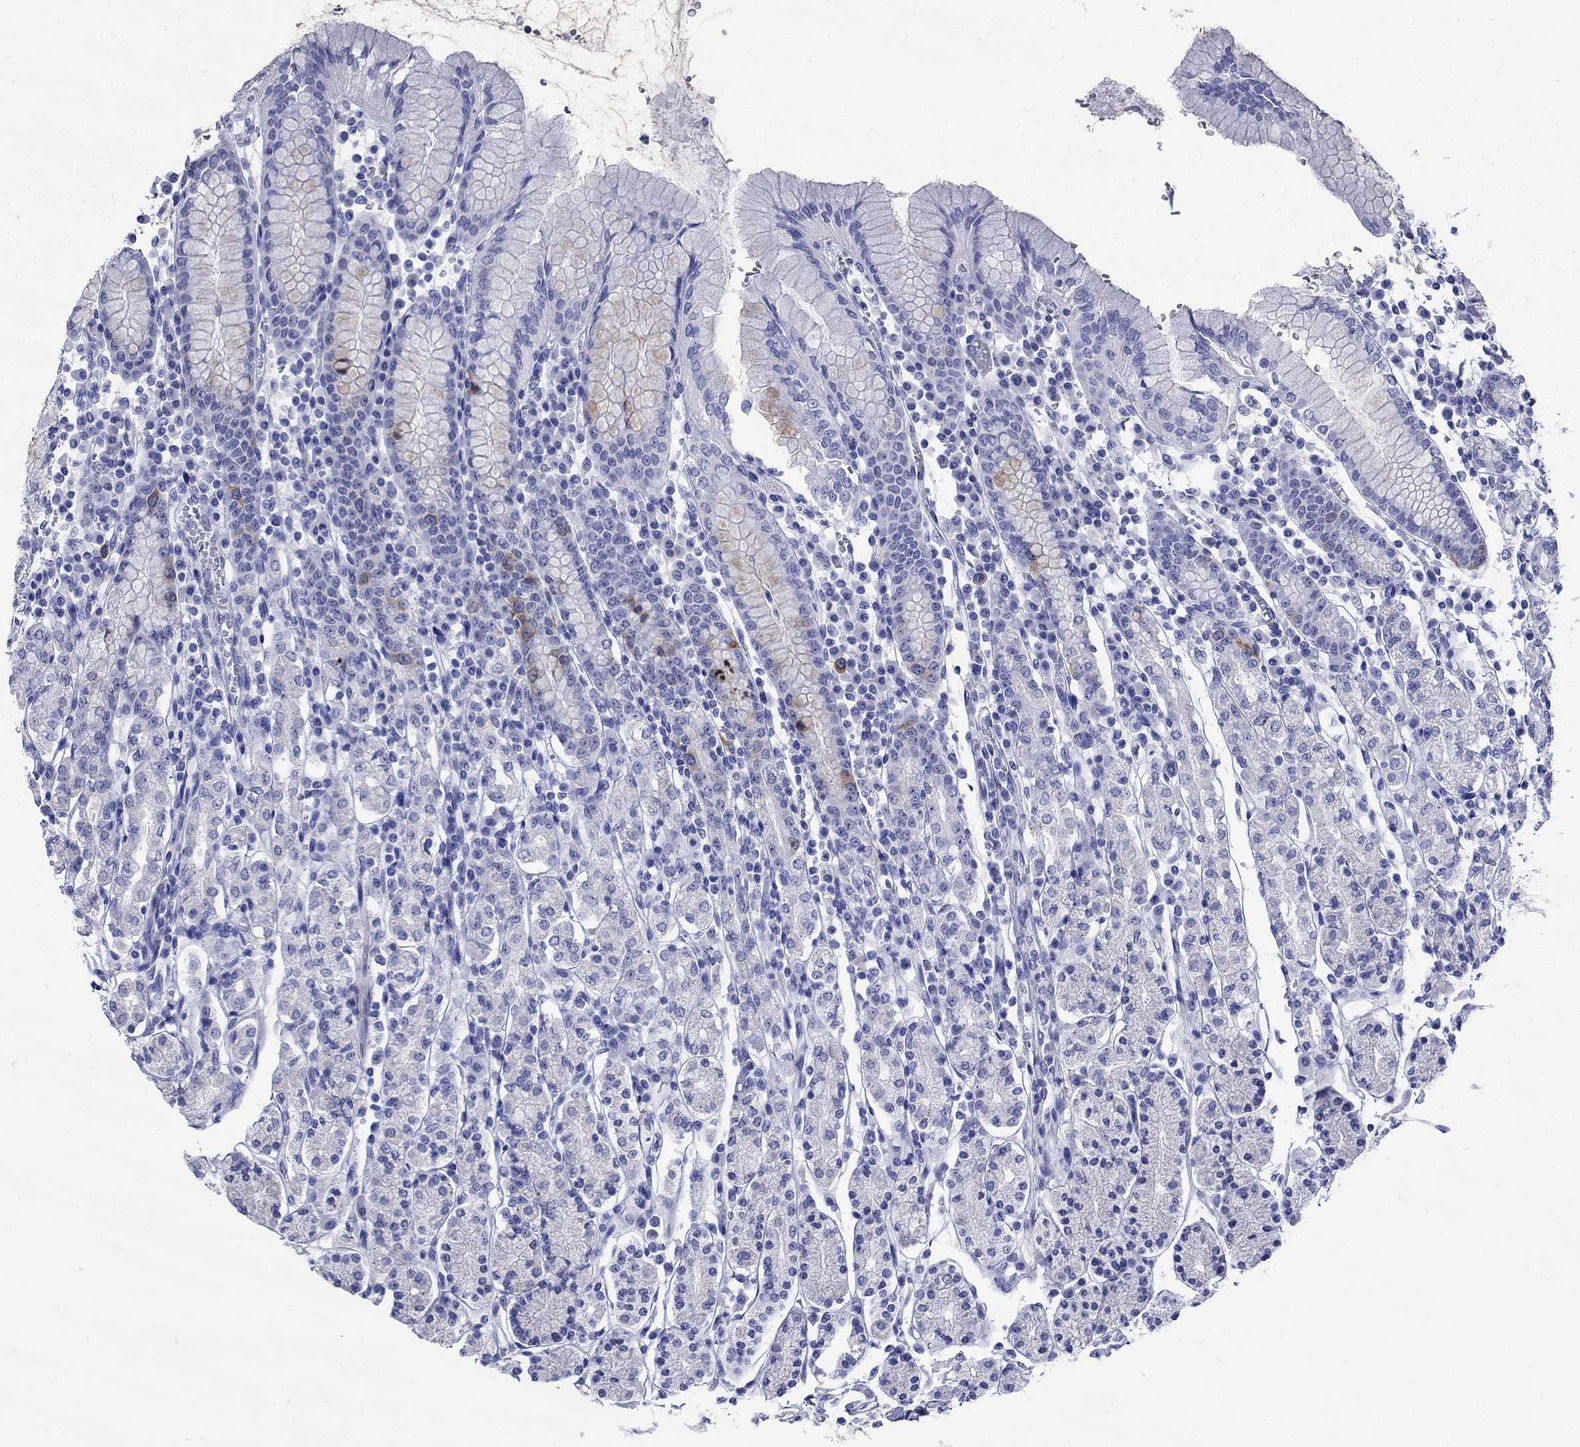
{"staining": {"intensity": "moderate", "quantity": "<25%", "location": "cytoplasmic/membranous"}, "tissue": "stomach", "cell_type": "Glandular cells", "image_type": "normal", "snomed": [{"axis": "morphology", "description": "Normal tissue, NOS"}, {"axis": "topography", "description": "Stomach, upper"}, {"axis": "topography", "description": "Stomach"}], "caption": "Immunohistochemistry histopathology image of unremarkable stomach: stomach stained using IHC reveals low levels of moderate protein expression localized specifically in the cytoplasmic/membranous of glandular cells, appearing as a cytoplasmic/membranous brown color.", "gene": "TACC3", "patient": {"sex": "male", "age": 62}}